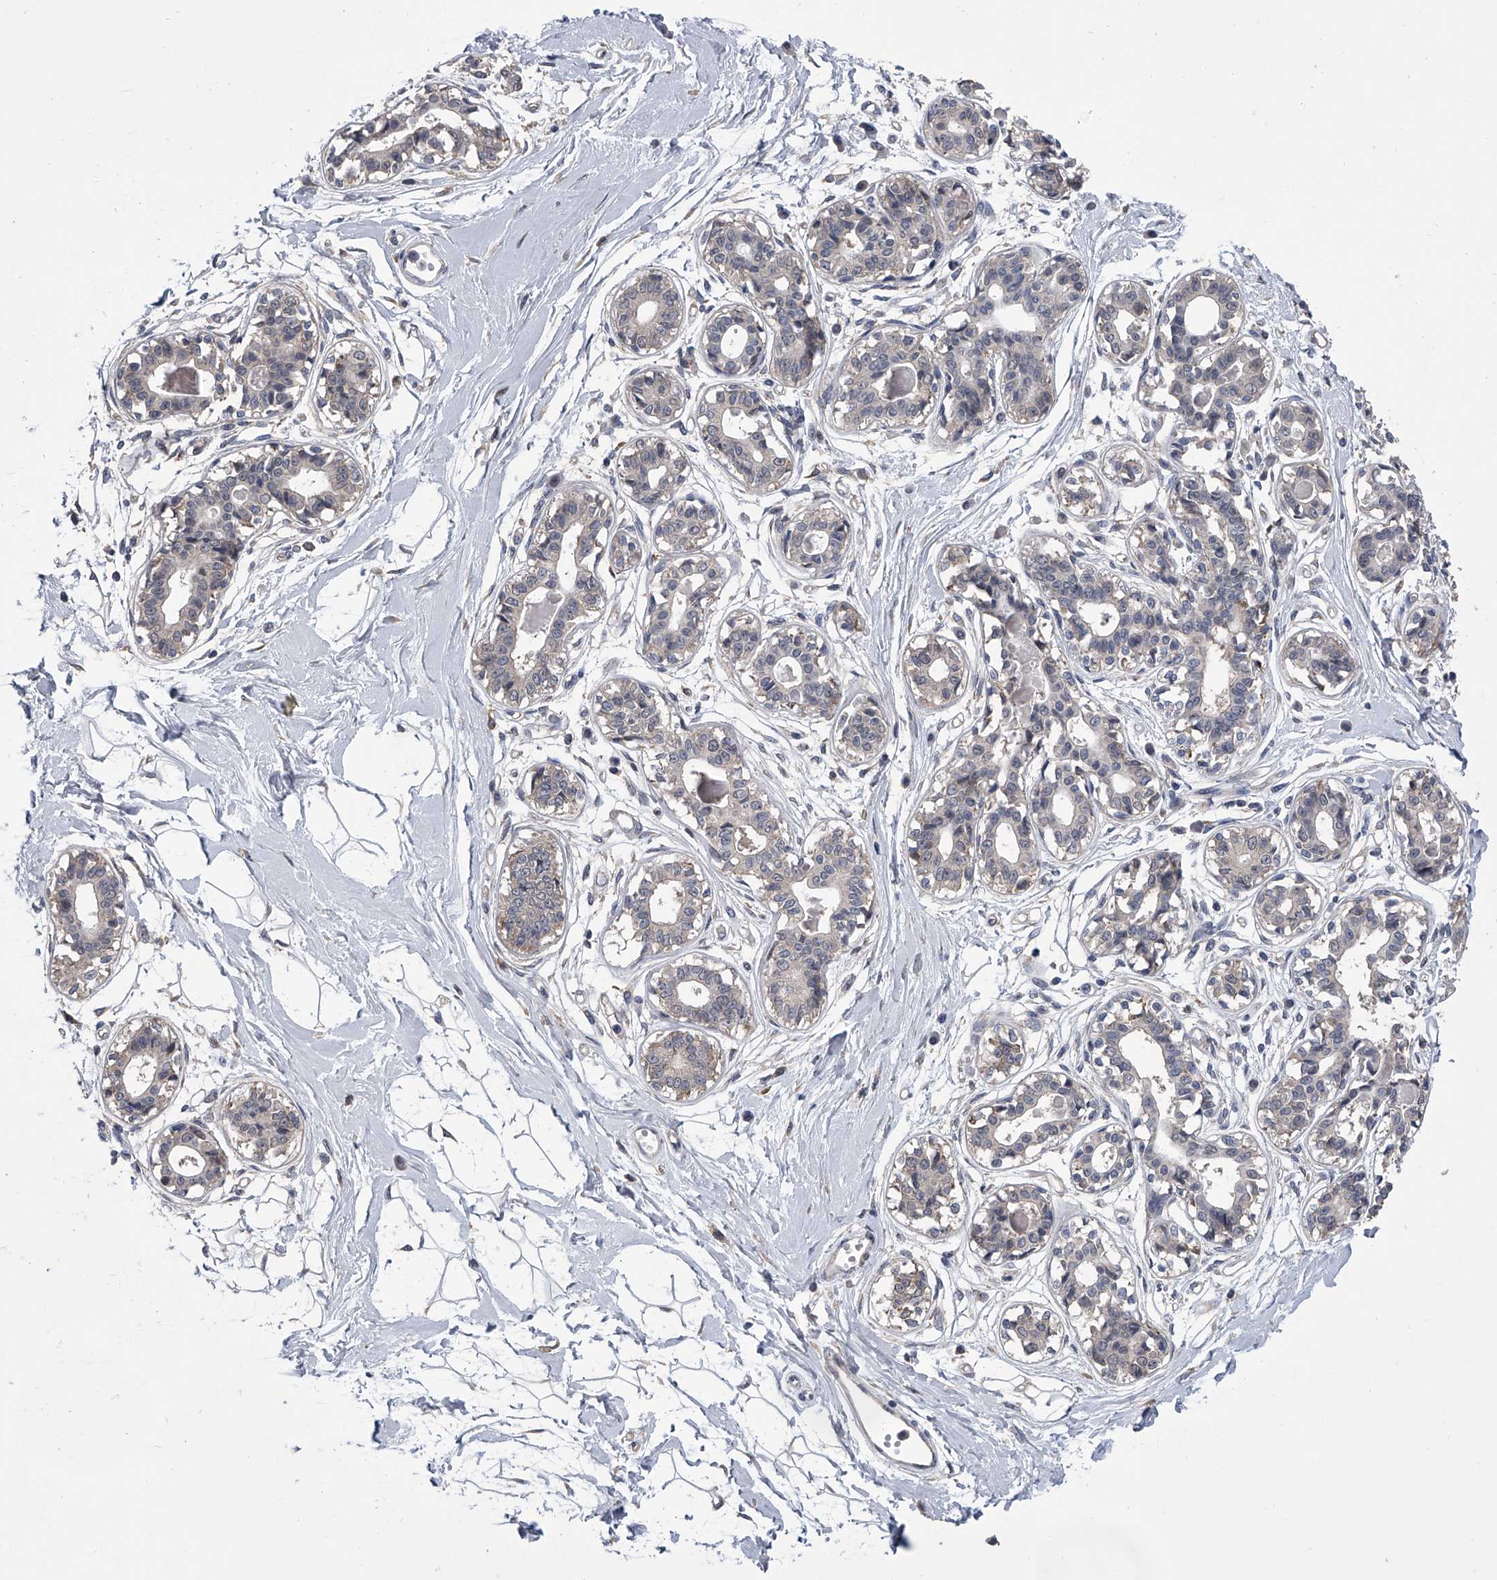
{"staining": {"intensity": "negative", "quantity": "none", "location": "none"}, "tissue": "breast", "cell_type": "Adipocytes", "image_type": "normal", "snomed": [{"axis": "morphology", "description": "Normal tissue, NOS"}, {"axis": "topography", "description": "Breast"}], "caption": "Immunohistochemistry (IHC) photomicrograph of normal breast: human breast stained with DAB displays no significant protein staining in adipocytes.", "gene": "MAP4K3", "patient": {"sex": "female", "age": 45}}